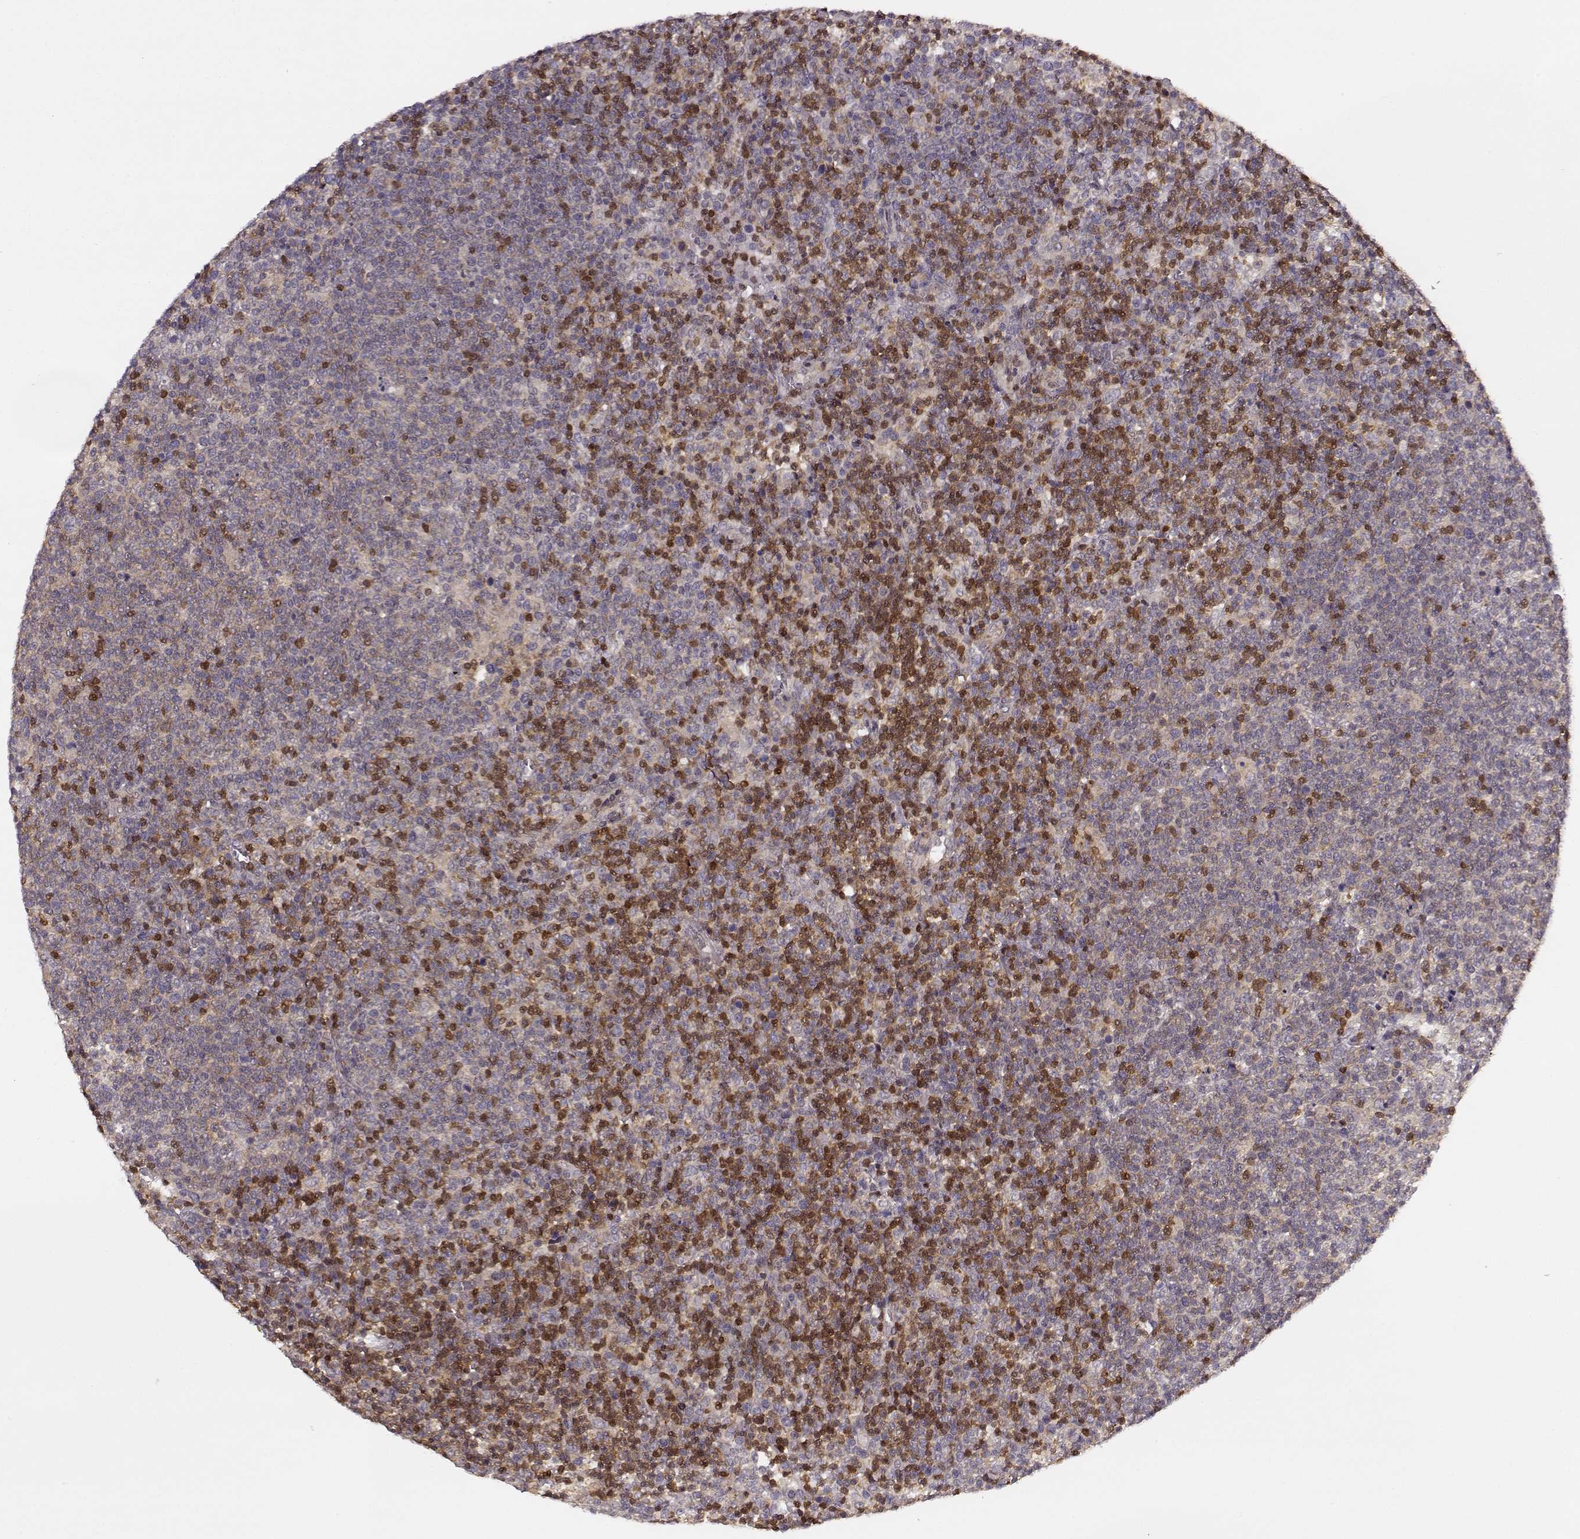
{"staining": {"intensity": "strong", "quantity": "<25%", "location": "cytoplasmic/membranous"}, "tissue": "lymphoma", "cell_type": "Tumor cells", "image_type": "cancer", "snomed": [{"axis": "morphology", "description": "Malignant lymphoma, non-Hodgkin's type, High grade"}, {"axis": "topography", "description": "Lymph node"}], "caption": "Lymphoma stained with a brown dye reveals strong cytoplasmic/membranous positive expression in about <25% of tumor cells.", "gene": "MFSD1", "patient": {"sex": "male", "age": 61}}